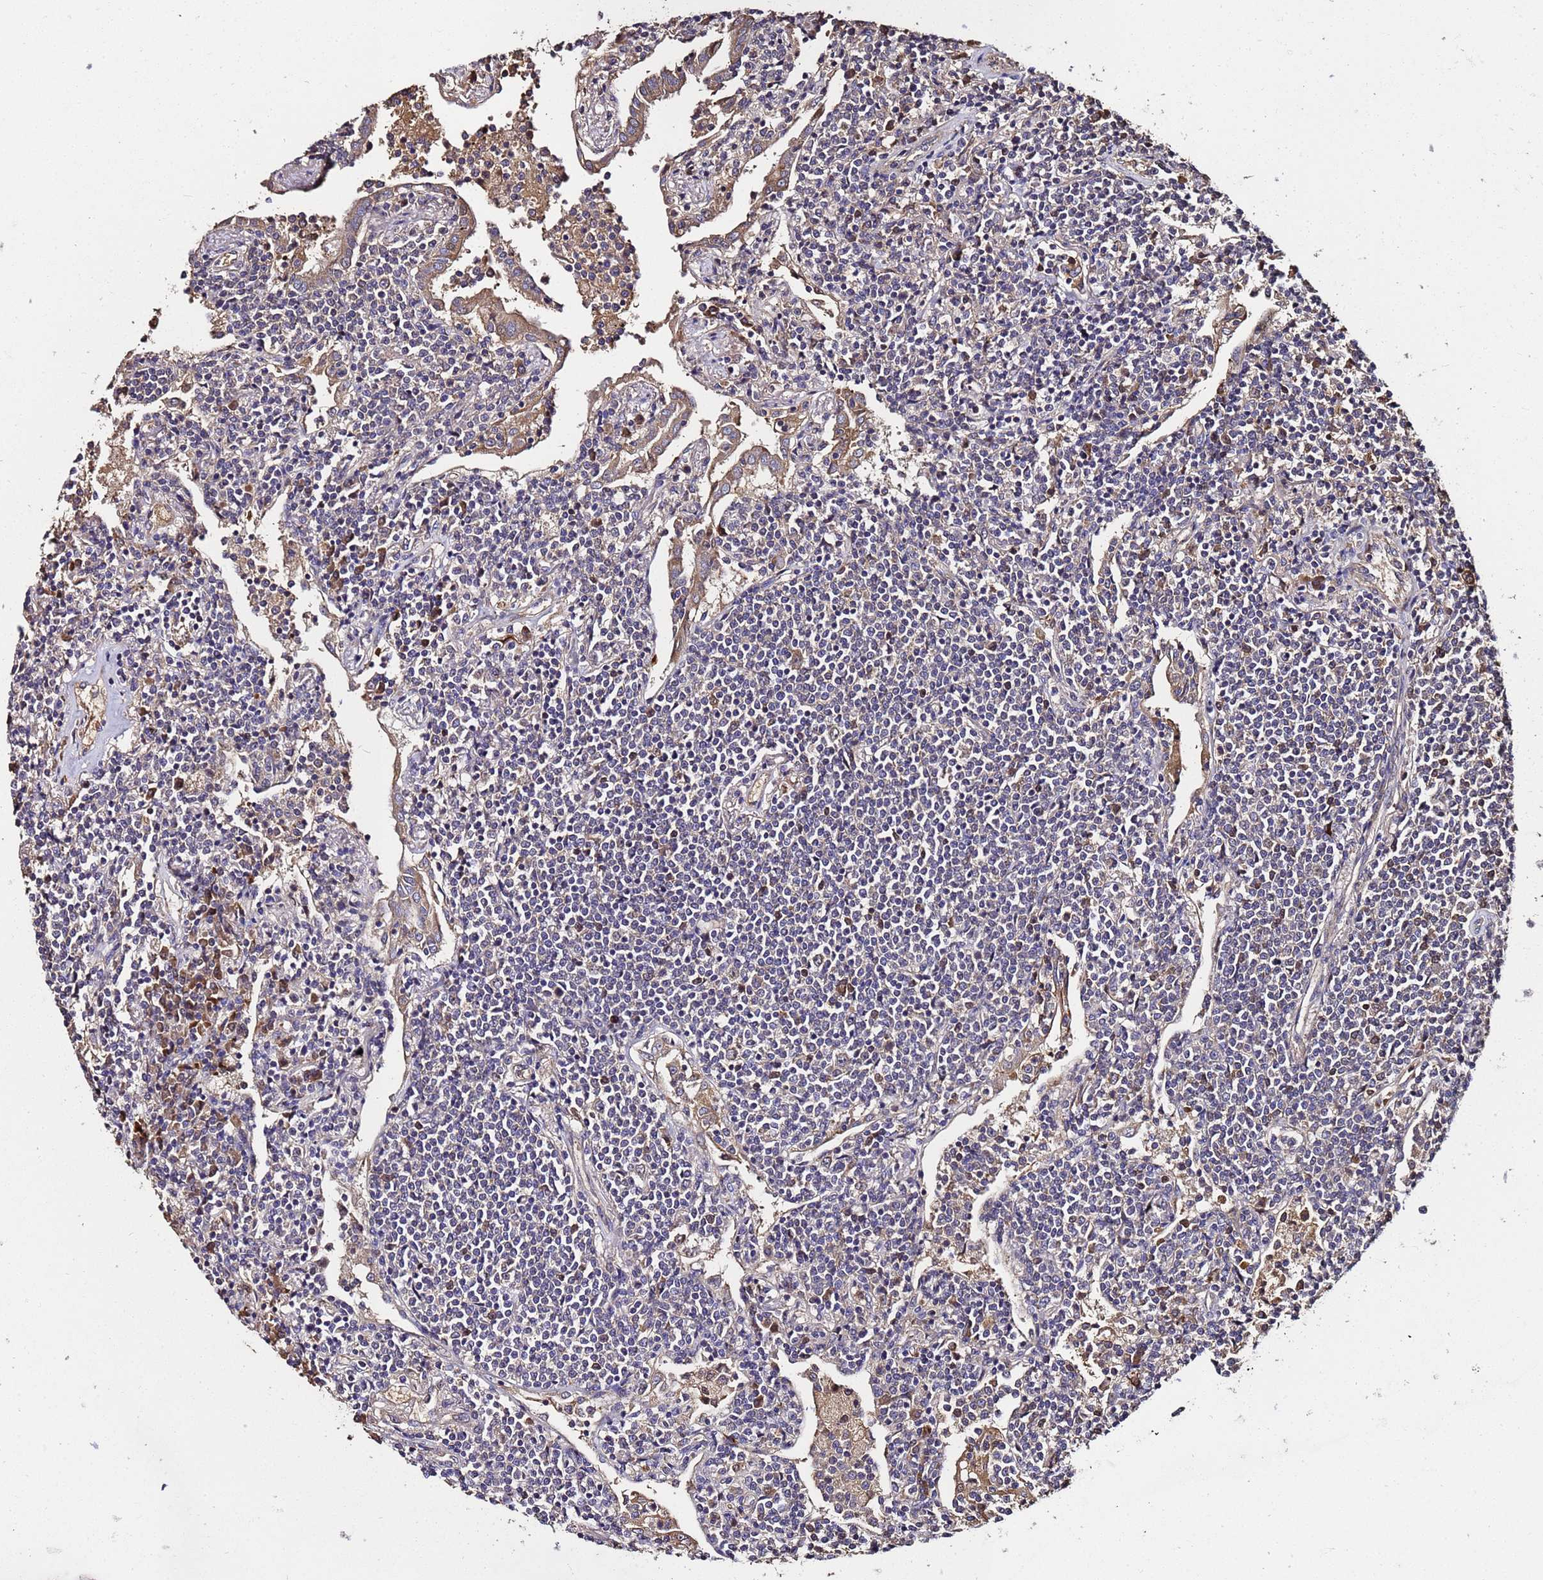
{"staining": {"intensity": "negative", "quantity": "none", "location": "none"}, "tissue": "lymphoma", "cell_type": "Tumor cells", "image_type": "cancer", "snomed": [{"axis": "morphology", "description": "Malignant lymphoma, non-Hodgkin's type, Low grade"}, {"axis": "topography", "description": "Lung"}], "caption": "Immunohistochemistry (IHC) photomicrograph of neoplastic tissue: human malignant lymphoma, non-Hodgkin's type (low-grade) stained with DAB displays no significant protein expression in tumor cells. (Immunohistochemistry (IHC), brightfield microscopy, high magnification).", "gene": "WNK4", "patient": {"sex": "female", "age": 71}}